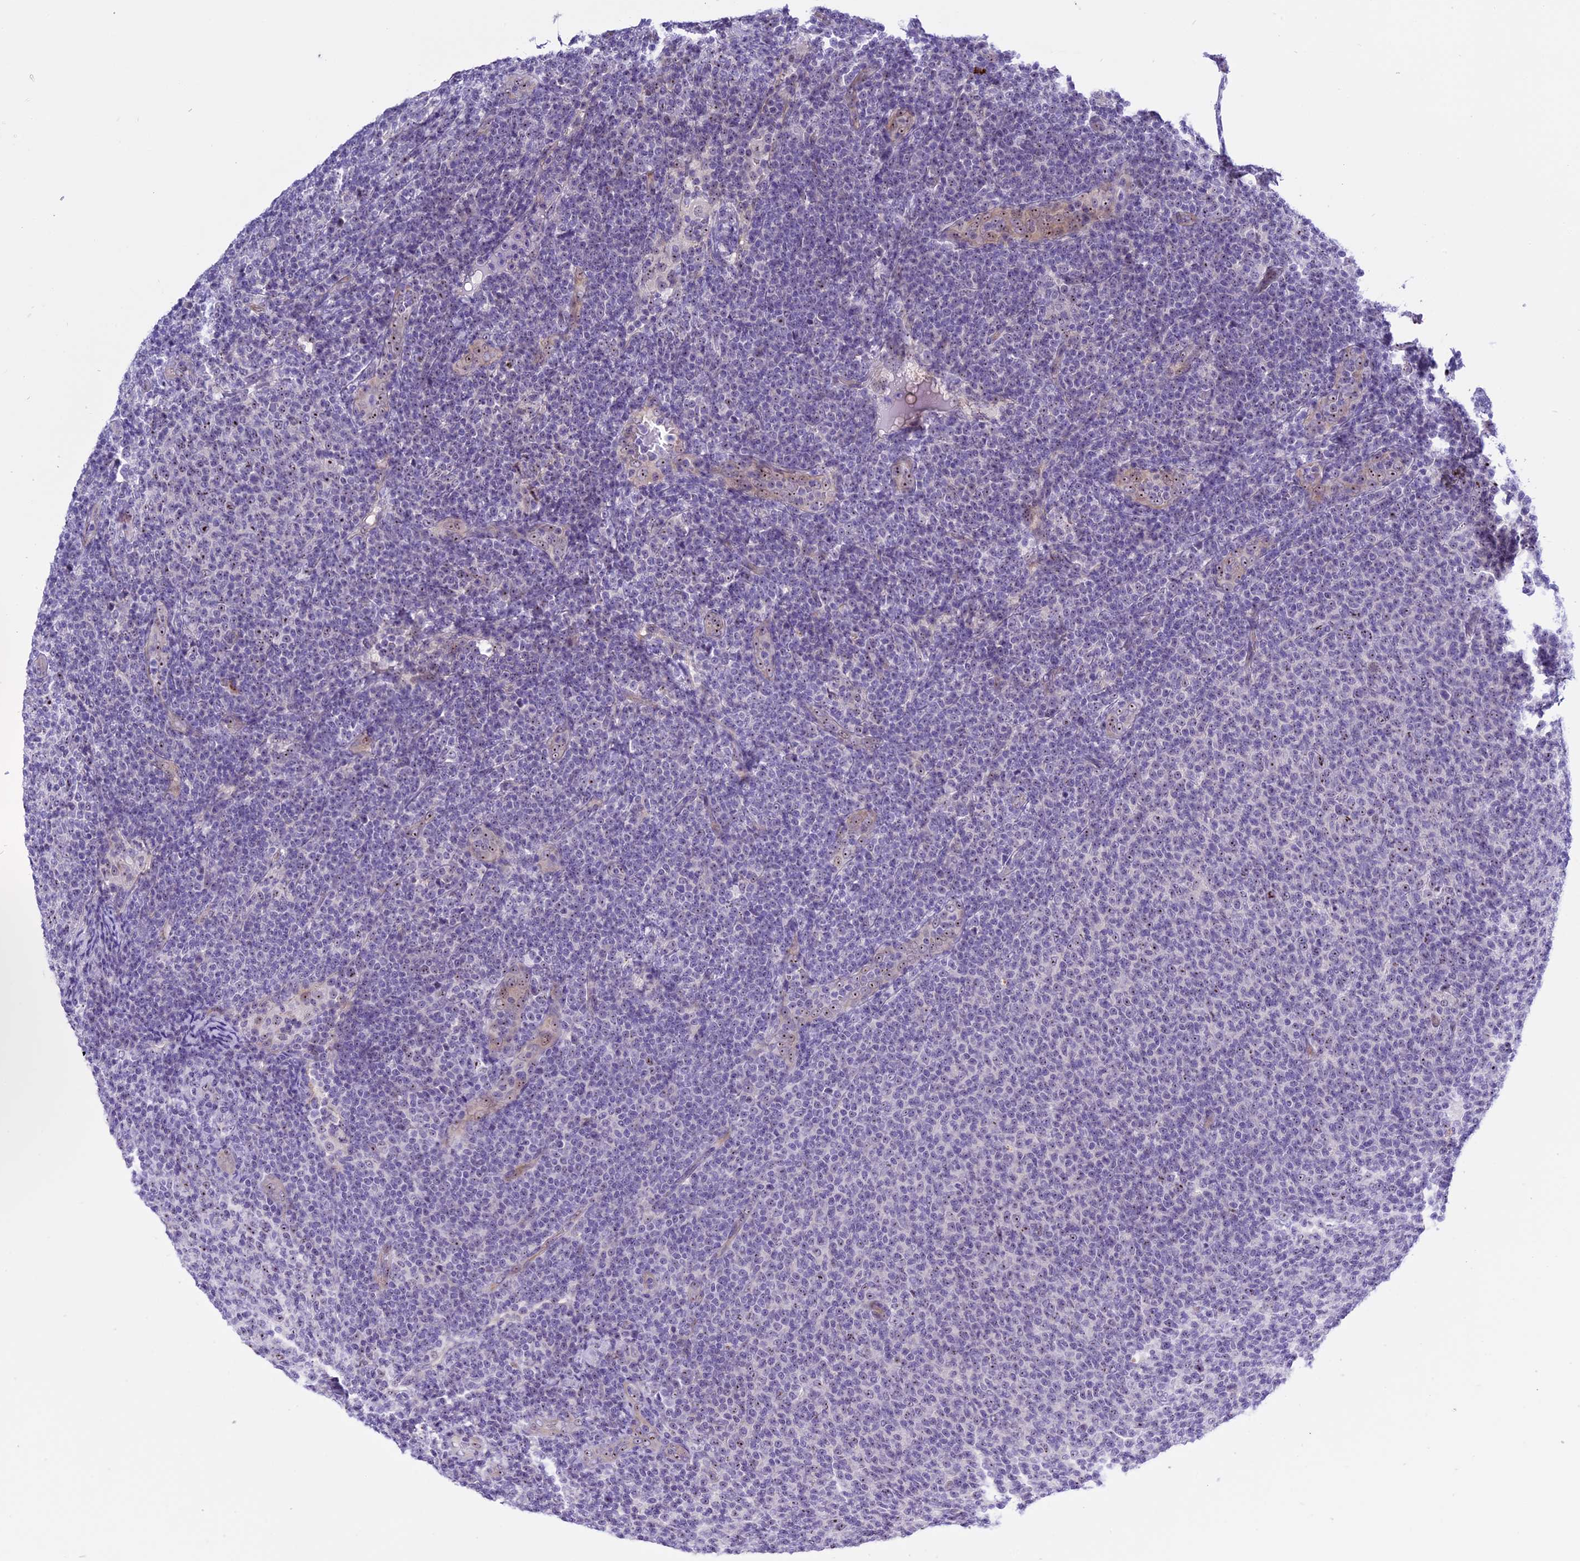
{"staining": {"intensity": "weak", "quantity": "<25%", "location": "nuclear"}, "tissue": "lymphoma", "cell_type": "Tumor cells", "image_type": "cancer", "snomed": [{"axis": "morphology", "description": "Malignant lymphoma, non-Hodgkin's type, Low grade"}, {"axis": "topography", "description": "Lymph node"}], "caption": "This is an IHC image of low-grade malignant lymphoma, non-Hodgkin's type. There is no staining in tumor cells.", "gene": "TBL3", "patient": {"sex": "male", "age": 66}}